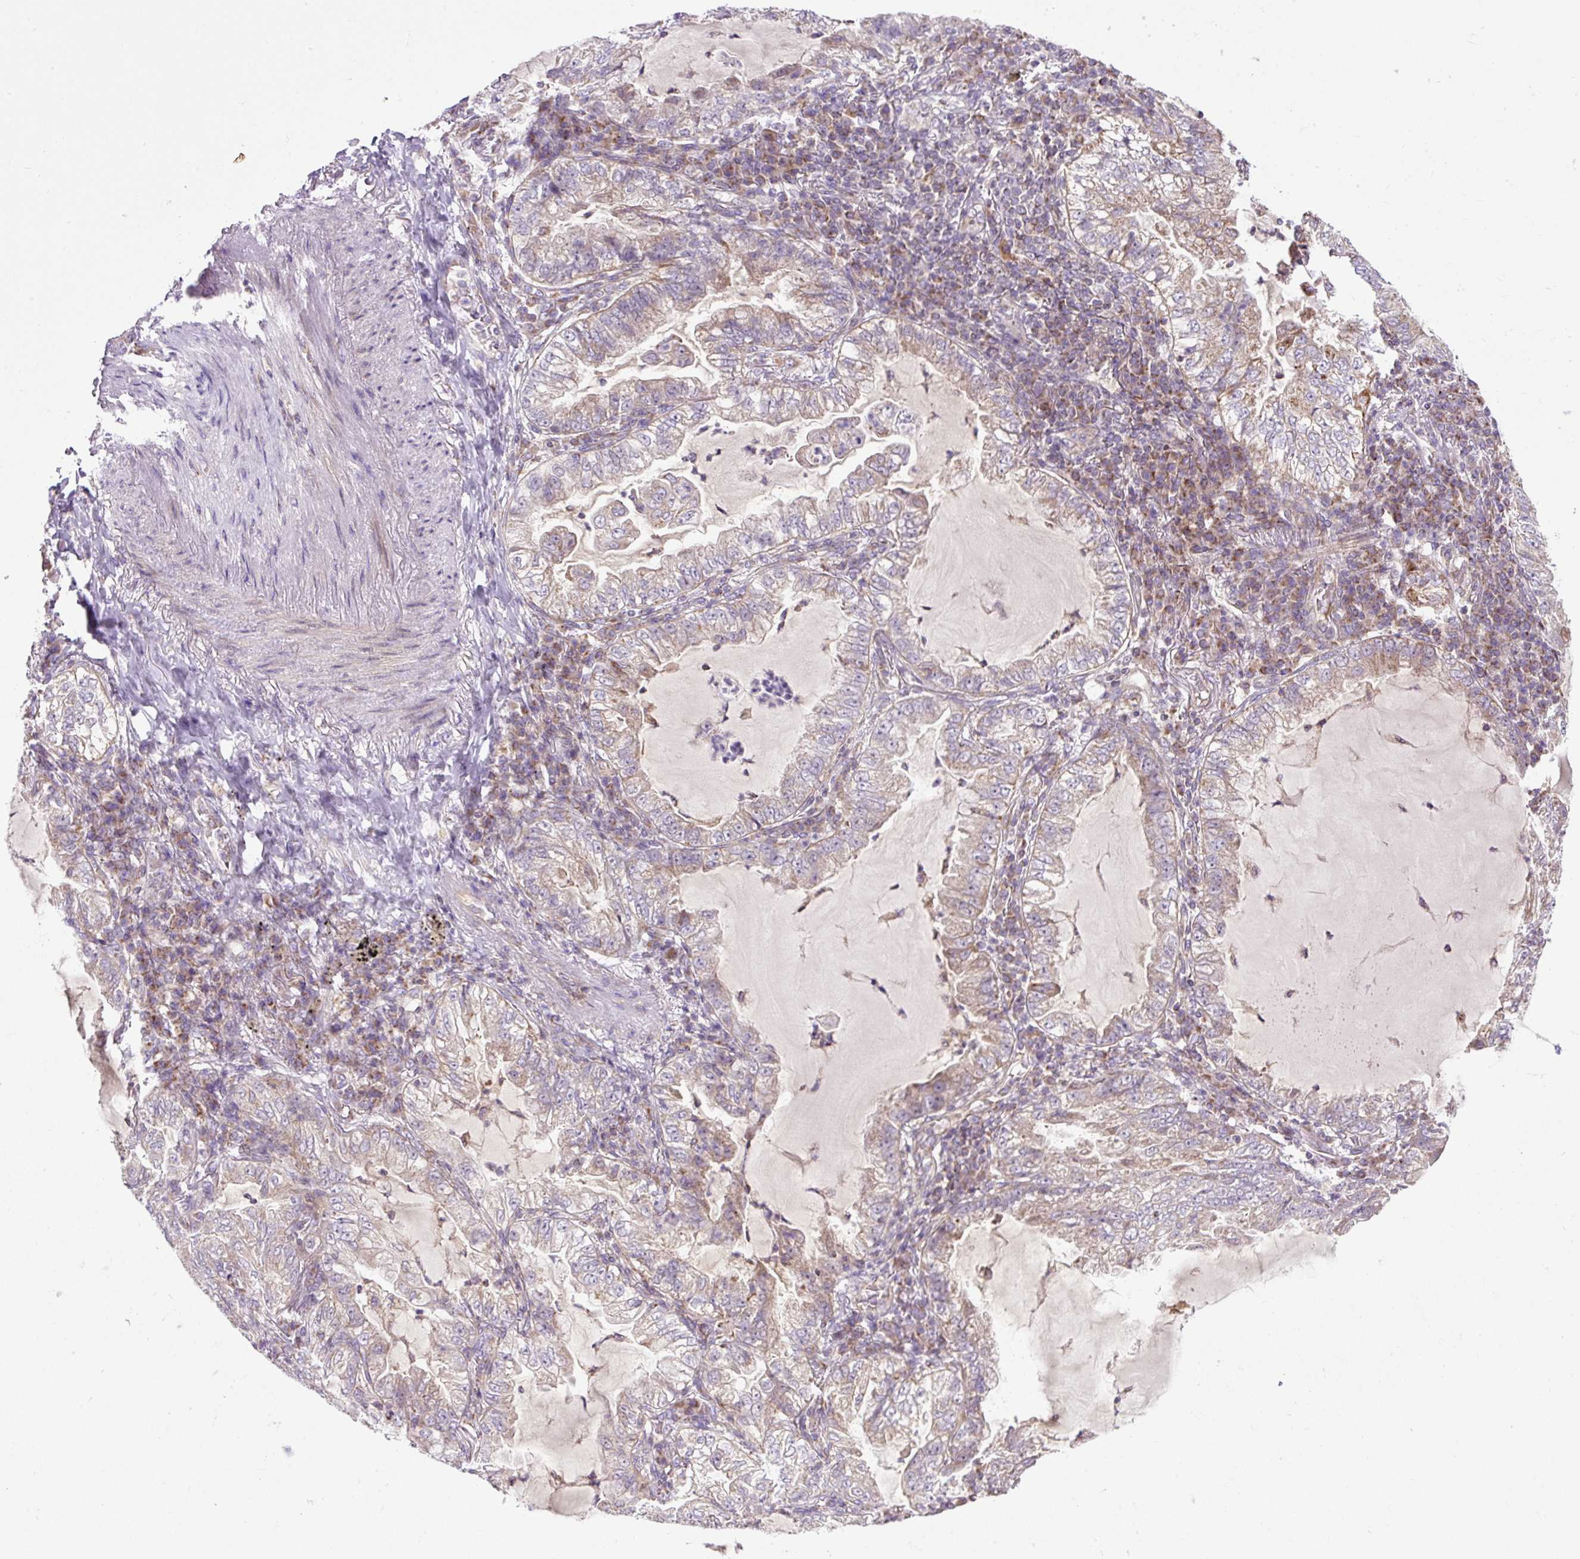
{"staining": {"intensity": "weak", "quantity": "25%-75%", "location": "cytoplasmic/membranous"}, "tissue": "lung cancer", "cell_type": "Tumor cells", "image_type": "cancer", "snomed": [{"axis": "morphology", "description": "Adenocarcinoma, NOS"}, {"axis": "topography", "description": "Lung"}], "caption": "Lung cancer (adenocarcinoma) stained for a protein displays weak cytoplasmic/membranous positivity in tumor cells. Nuclei are stained in blue.", "gene": "ZNF547", "patient": {"sex": "female", "age": 73}}